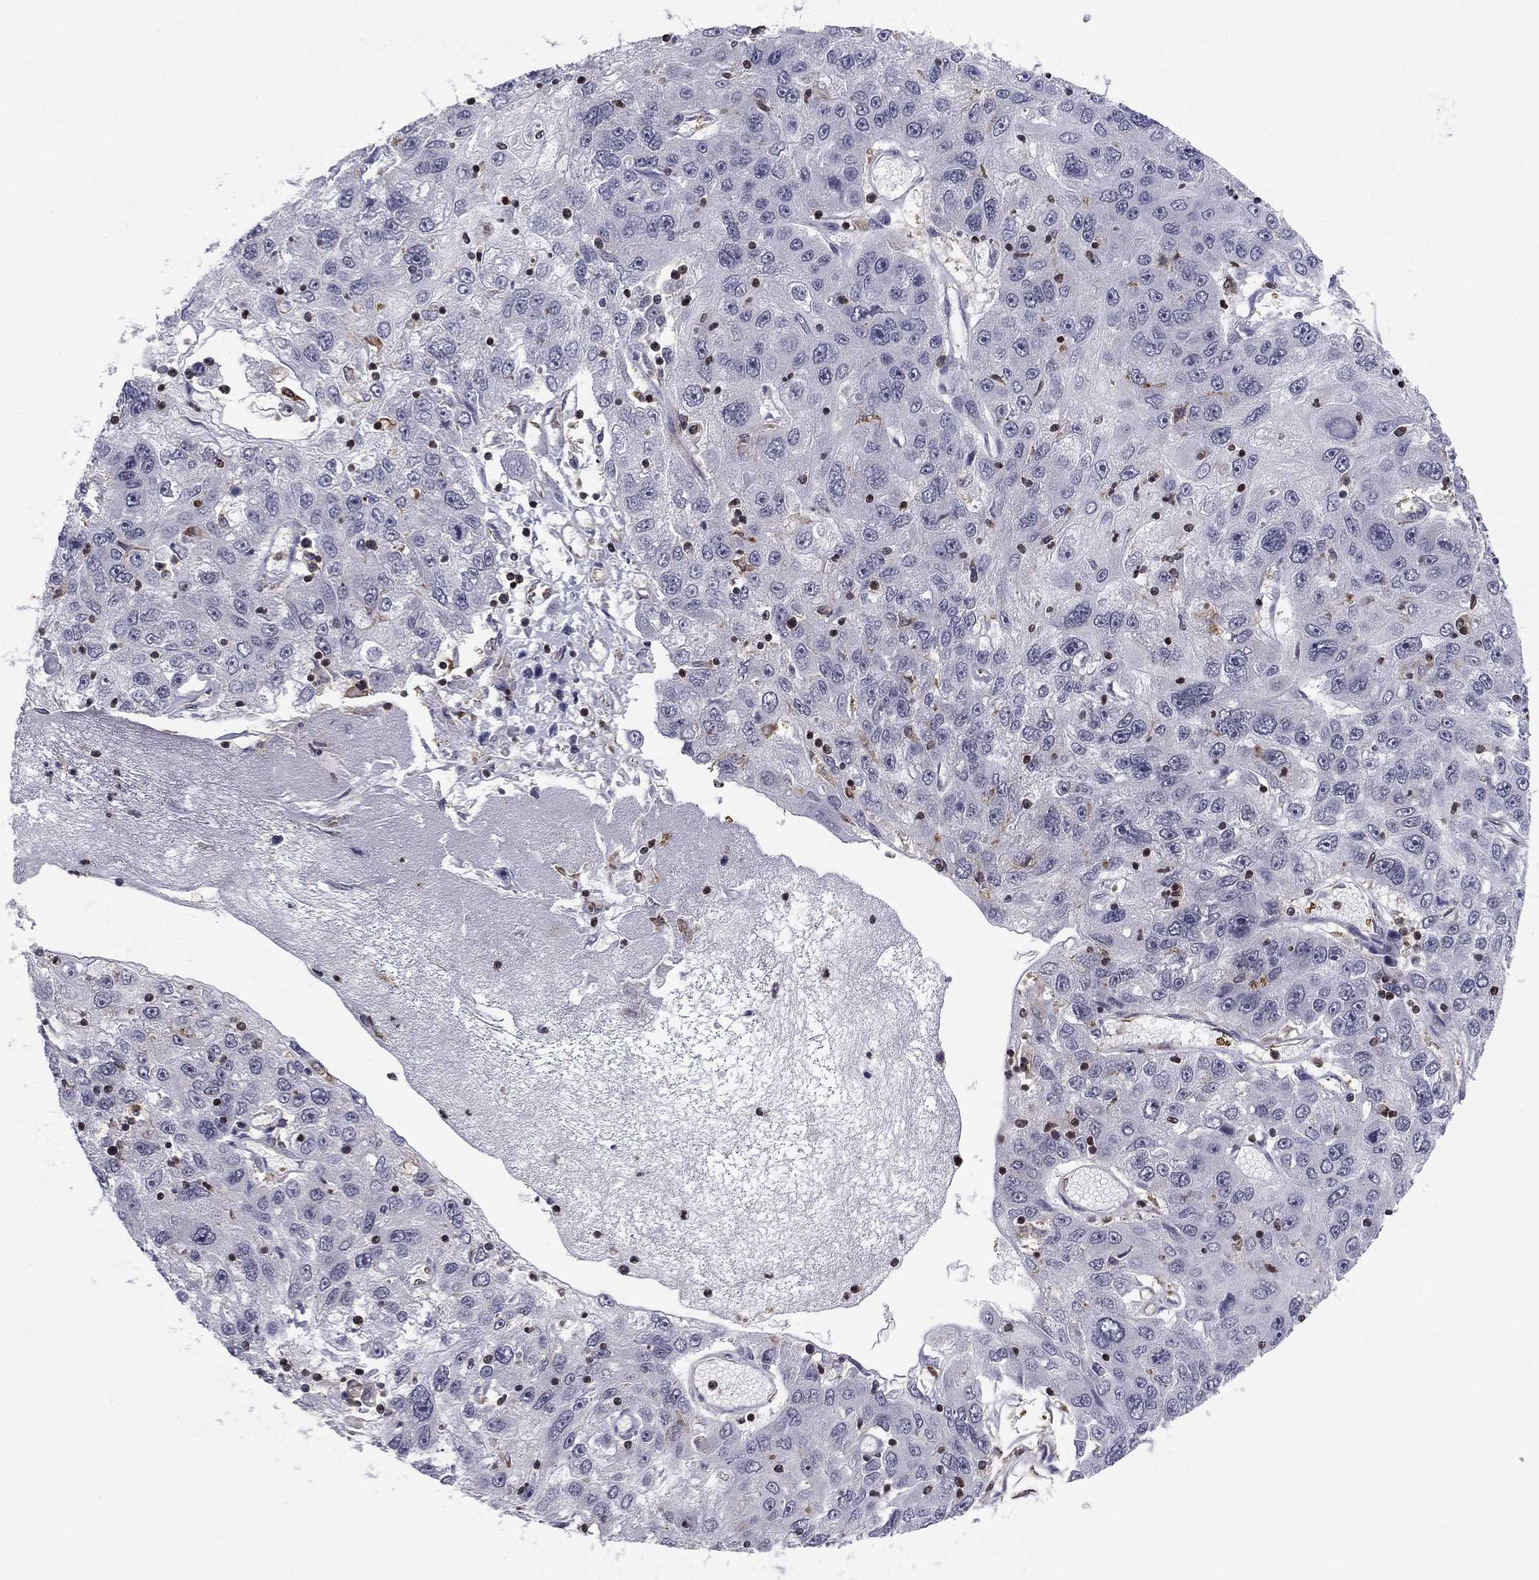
{"staining": {"intensity": "negative", "quantity": "none", "location": "none"}, "tissue": "stomach cancer", "cell_type": "Tumor cells", "image_type": "cancer", "snomed": [{"axis": "morphology", "description": "Adenocarcinoma, NOS"}, {"axis": "topography", "description": "Stomach"}], "caption": "Photomicrograph shows no protein staining in tumor cells of stomach adenocarcinoma tissue. (IHC, brightfield microscopy, high magnification).", "gene": "PLCB2", "patient": {"sex": "male", "age": 56}}